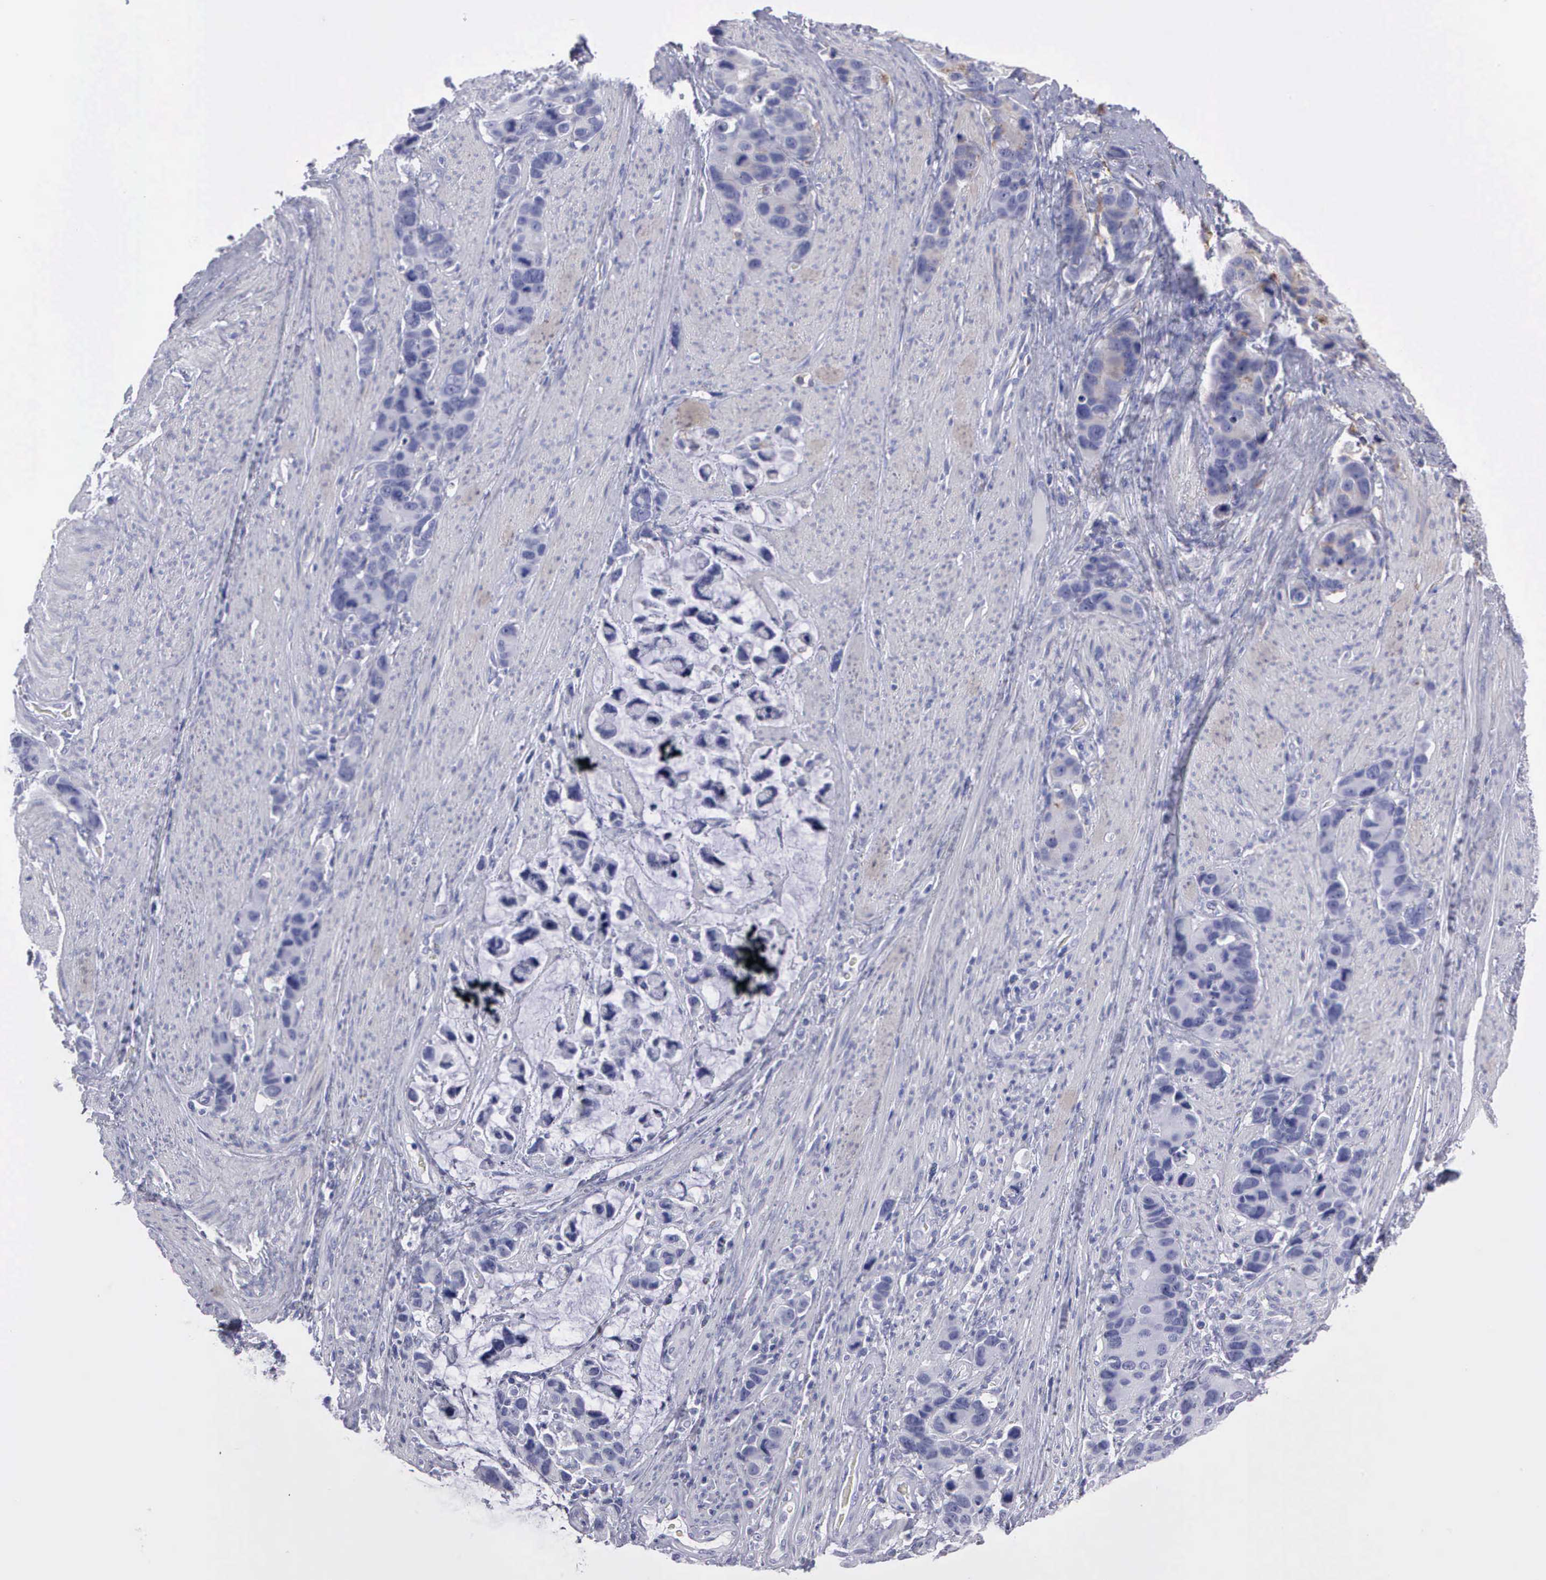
{"staining": {"intensity": "weak", "quantity": "<25%", "location": "cytoplasmic/membranous"}, "tissue": "stomach cancer", "cell_type": "Tumor cells", "image_type": "cancer", "snomed": [{"axis": "morphology", "description": "Adenocarcinoma, NOS"}, {"axis": "topography", "description": "Stomach, upper"}], "caption": "This is an IHC micrograph of stomach adenocarcinoma. There is no staining in tumor cells.", "gene": "TYRP1", "patient": {"sex": "male", "age": 71}}